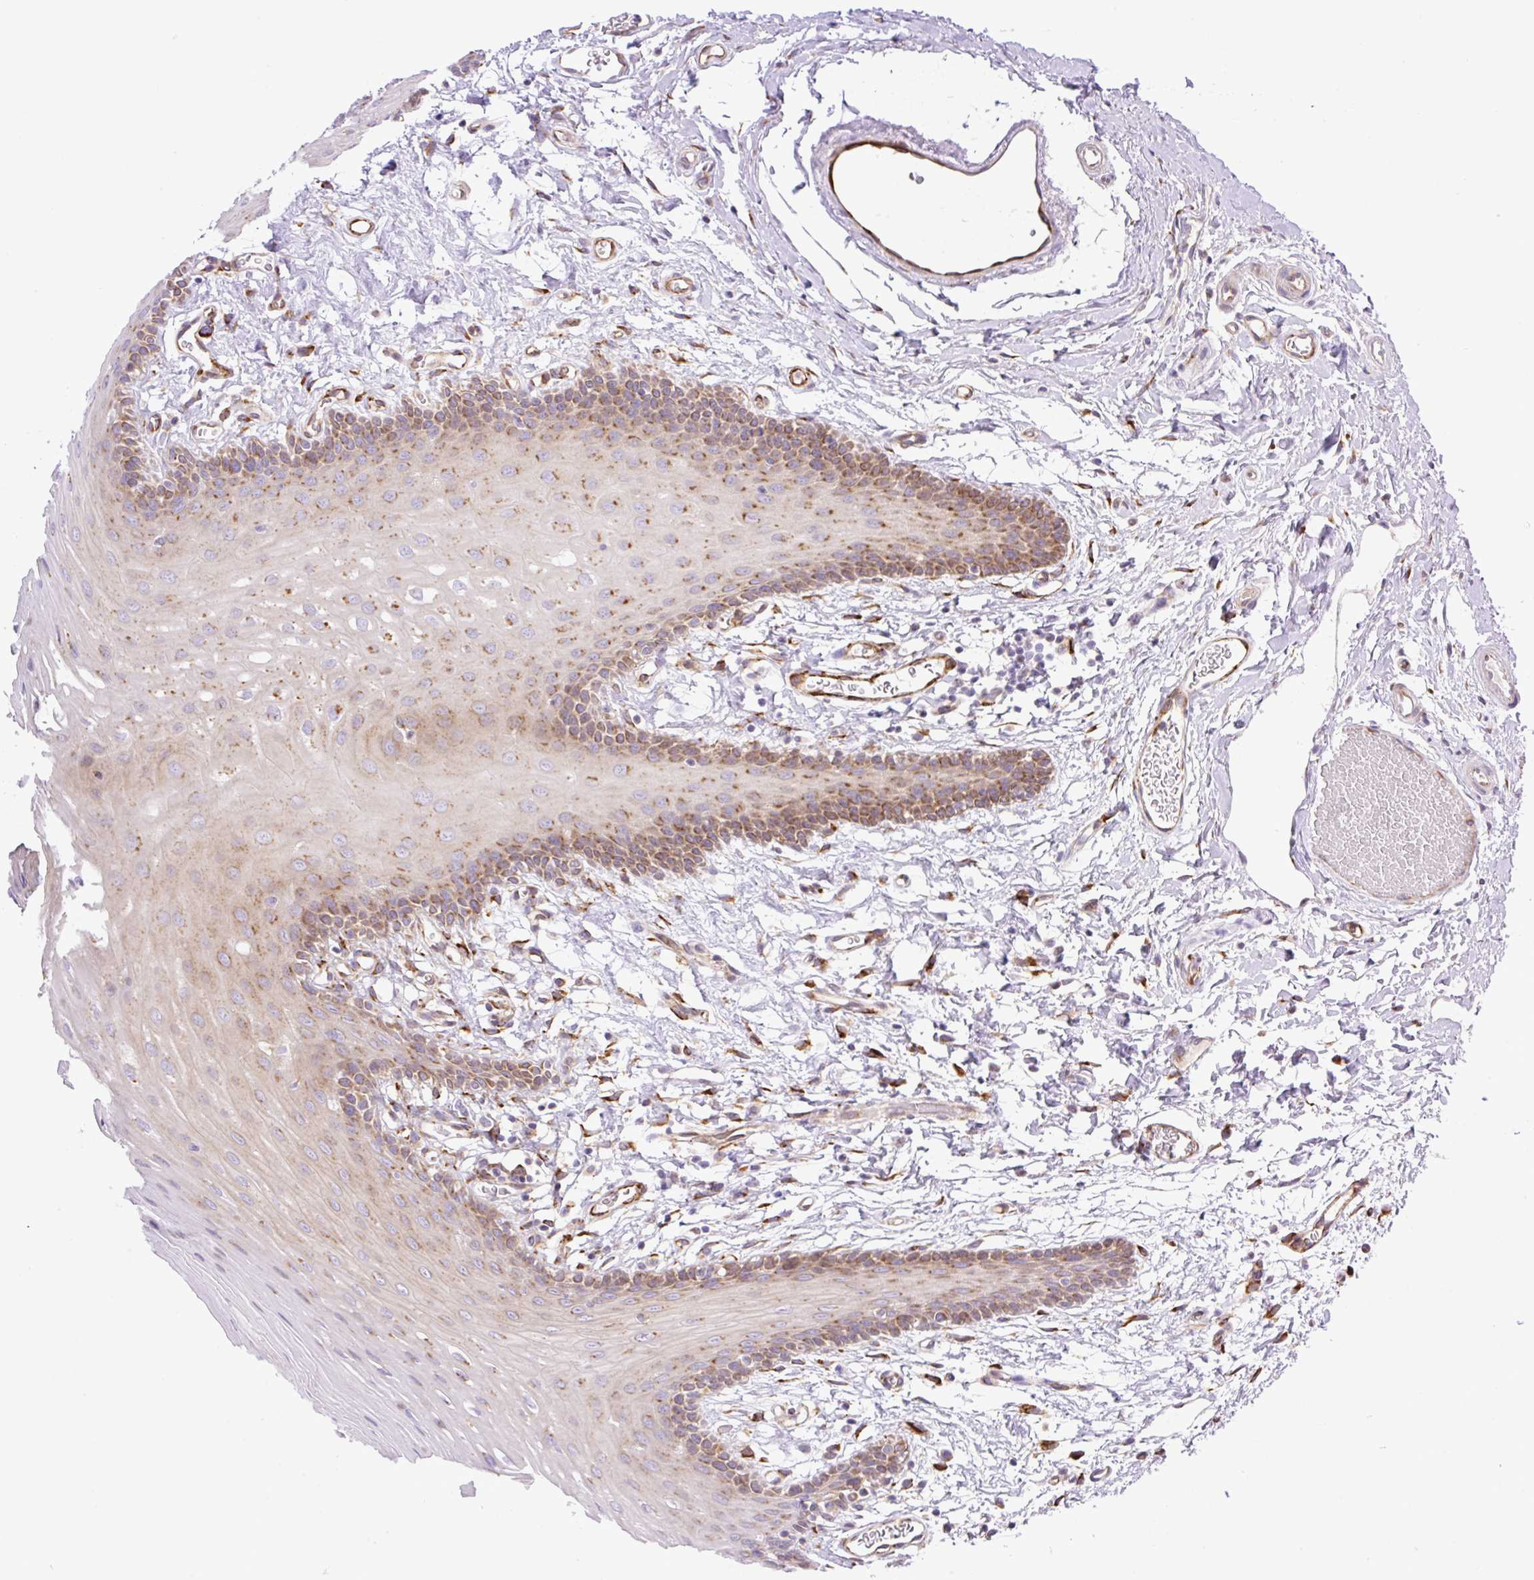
{"staining": {"intensity": "moderate", "quantity": "25%-75%", "location": "cytoplasmic/membranous"}, "tissue": "oral mucosa", "cell_type": "Squamous epithelial cells", "image_type": "normal", "snomed": [{"axis": "morphology", "description": "Normal tissue, NOS"}, {"axis": "topography", "description": "Oral tissue"}, {"axis": "topography", "description": "Tounge, NOS"}], "caption": "Moderate cytoplasmic/membranous expression is identified in approximately 25%-75% of squamous epithelial cells in normal oral mucosa.", "gene": "RAB30", "patient": {"sex": "female", "age": 60}}